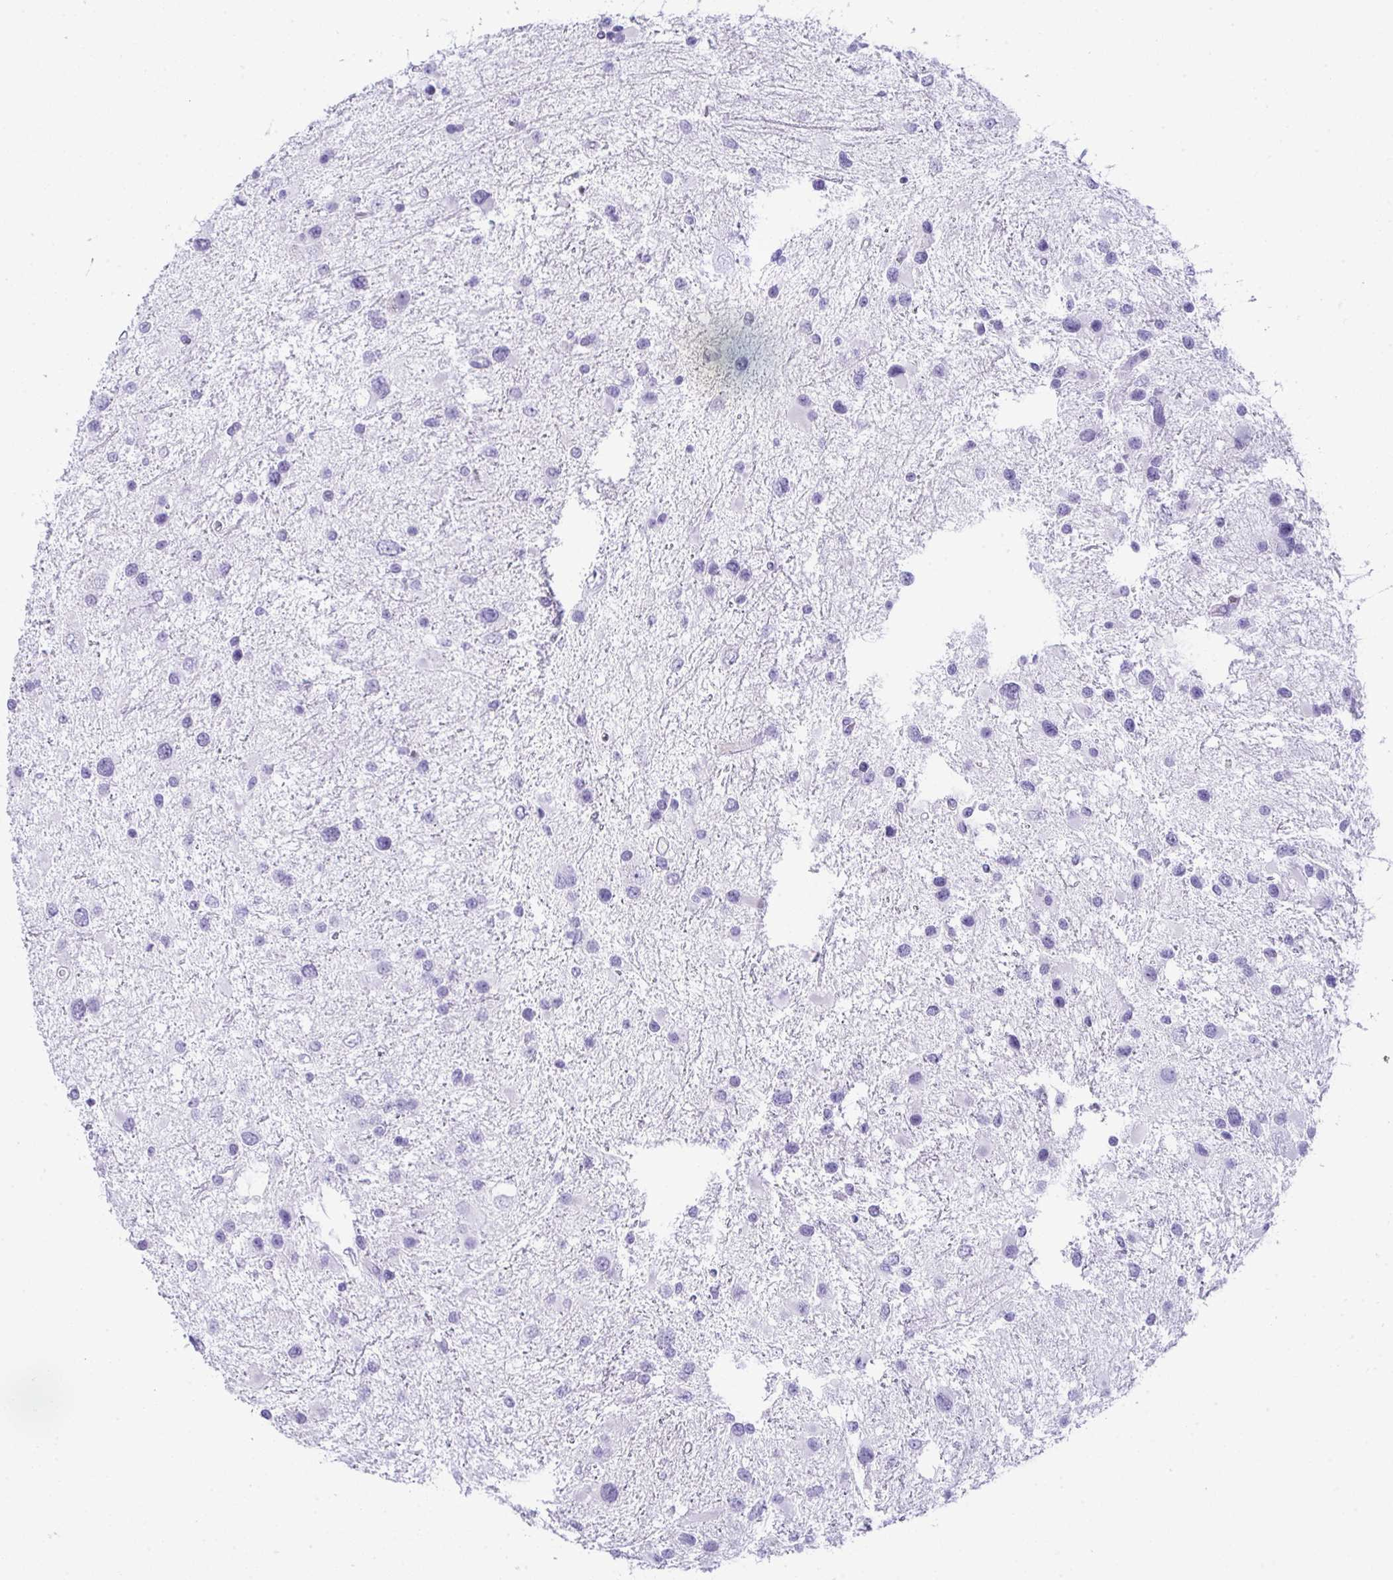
{"staining": {"intensity": "negative", "quantity": "none", "location": "none"}, "tissue": "glioma", "cell_type": "Tumor cells", "image_type": "cancer", "snomed": [{"axis": "morphology", "description": "Glioma, malignant, Low grade"}, {"axis": "topography", "description": "Brain"}], "caption": "This is an immunohistochemistry image of glioma. There is no positivity in tumor cells.", "gene": "JCHAIN", "patient": {"sex": "female", "age": 32}}